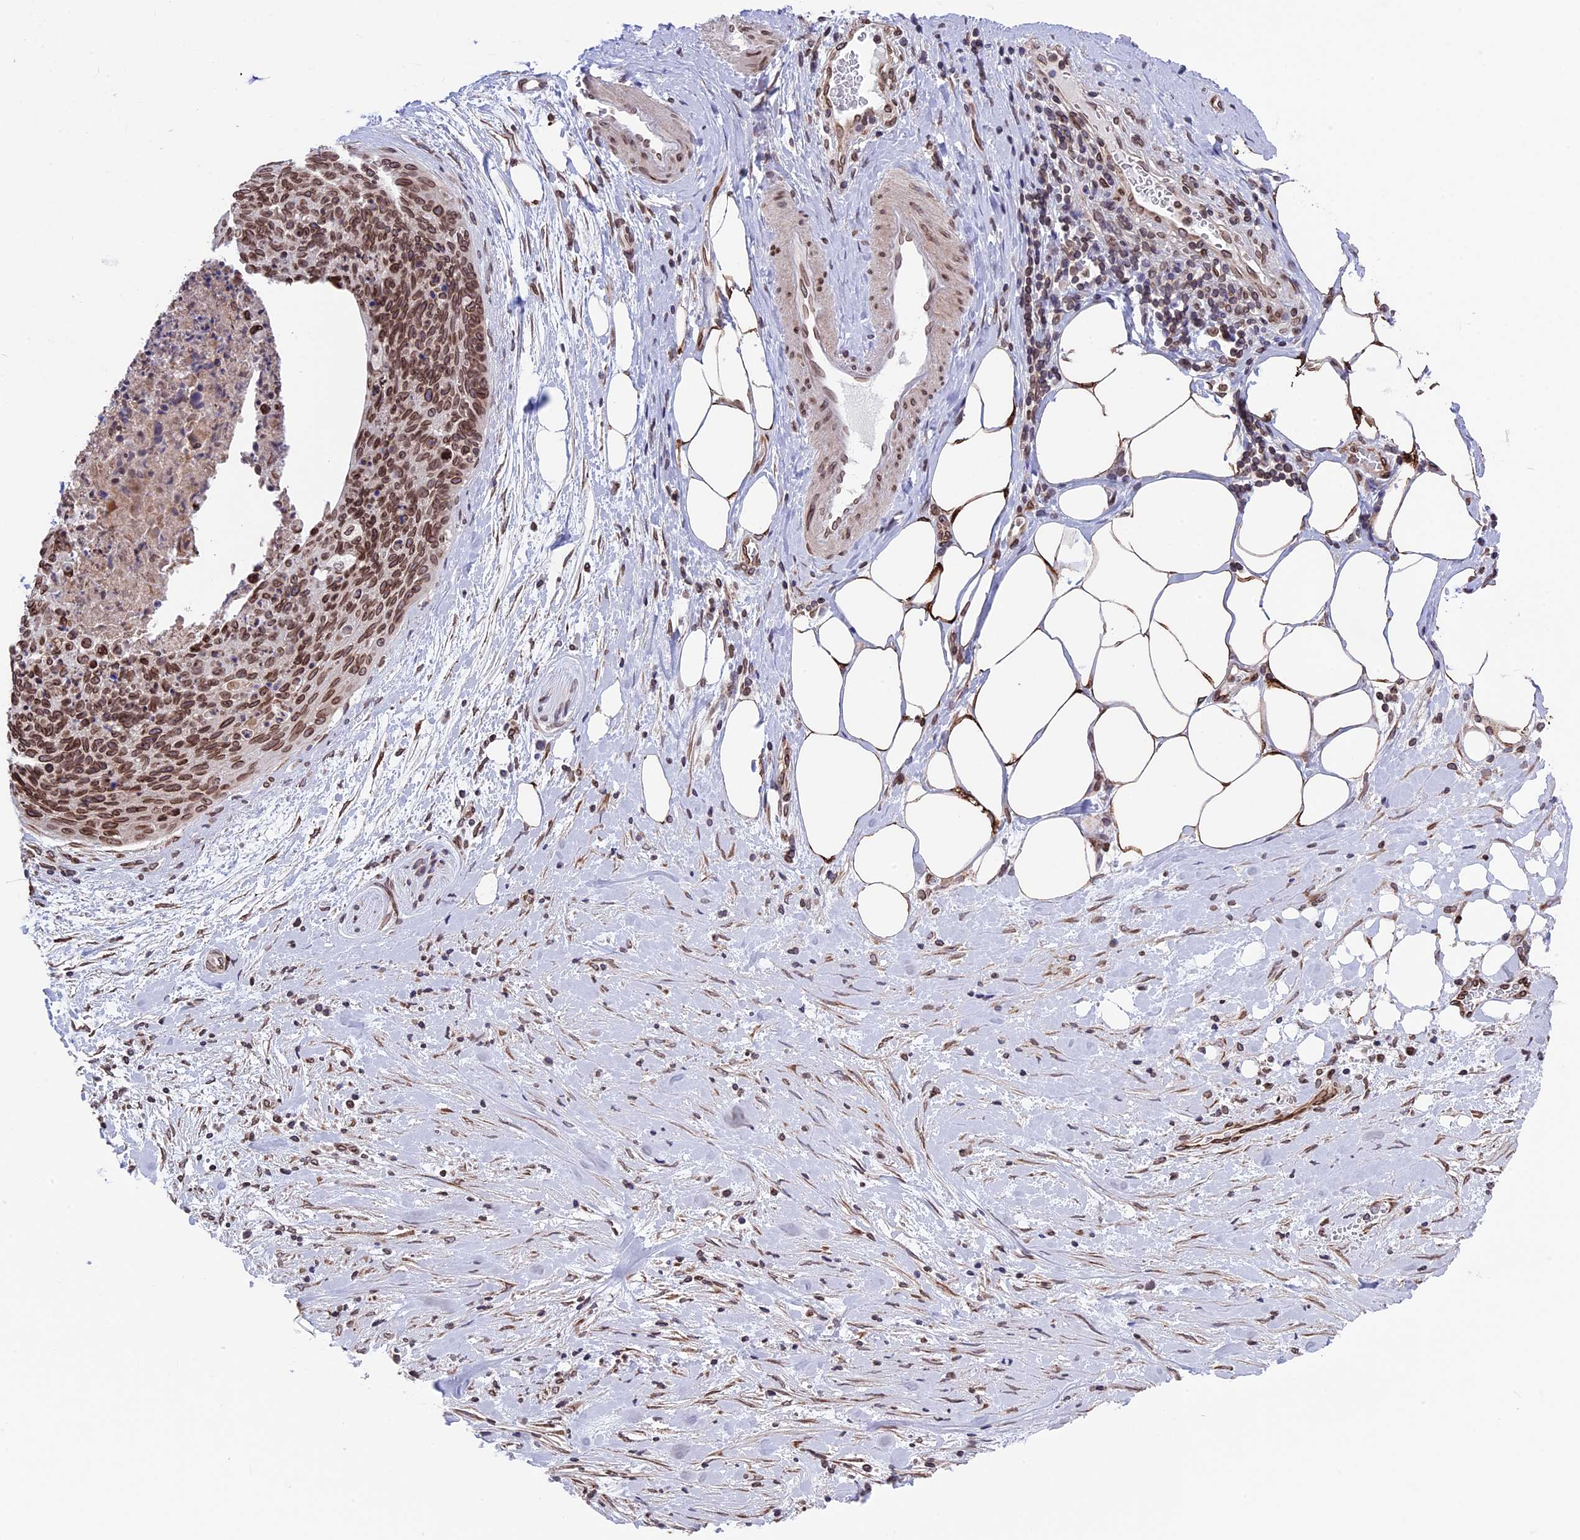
{"staining": {"intensity": "moderate", "quantity": ">75%", "location": "cytoplasmic/membranous,nuclear"}, "tissue": "cervical cancer", "cell_type": "Tumor cells", "image_type": "cancer", "snomed": [{"axis": "morphology", "description": "Squamous cell carcinoma, NOS"}, {"axis": "topography", "description": "Cervix"}], "caption": "A histopathology image of cervical cancer stained for a protein reveals moderate cytoplasmic/membranous and nuclear brown staining in tumor cells.", "gene": "PTCHD4", "patient": {"sex": "female", "age": 55}}